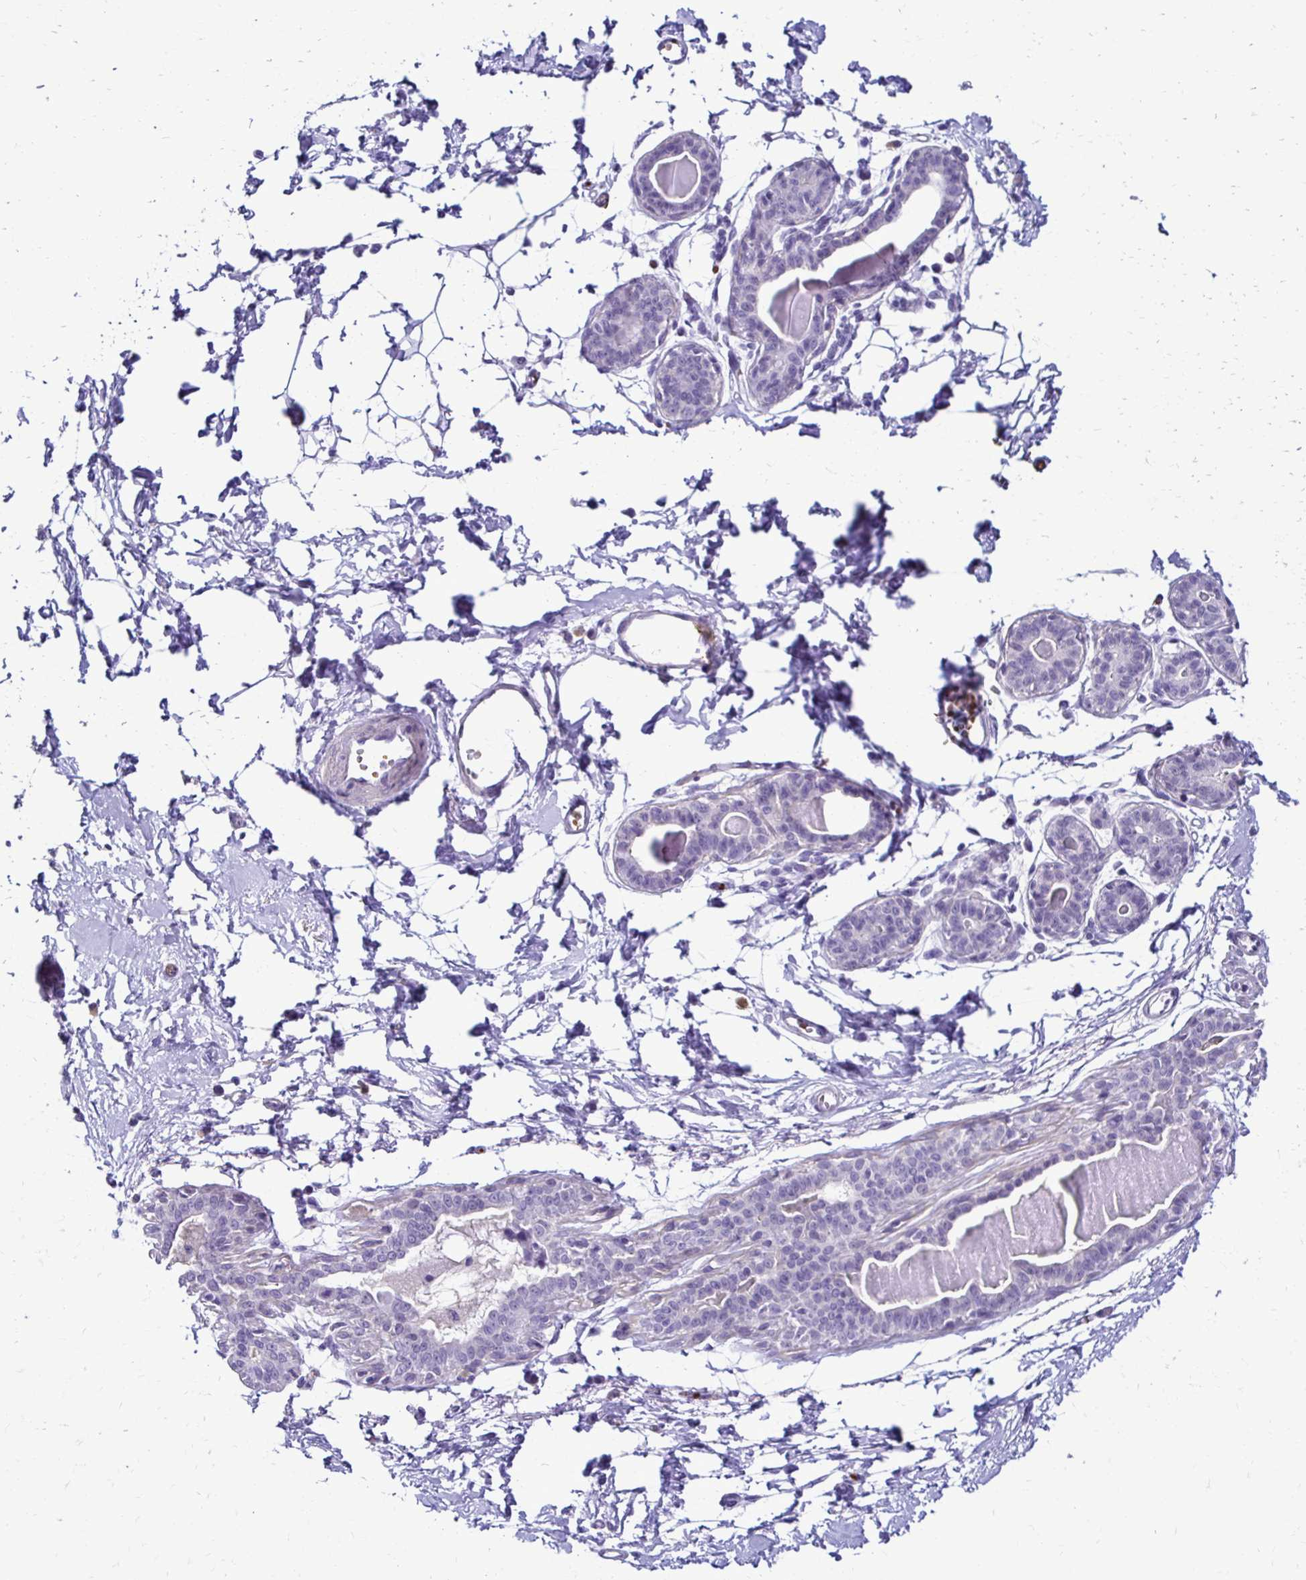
{"staining": {"intensity": "negative", "quantity": "none", "location": "none"}, "tissue": "breast", "cell_type": "Adipocytes", "image_type": "normal", "snomed": [{"axis": "morphology", "description": "Normal tissue, NOS"}, {"axis": "topography", "description": "Breast"}], "caption": "This is a photomicrograph of IHC staining of normal breast, which shows no positivity in adipocytes.", "gene": "RHBDL3", "patient": {"sex": "female", "age": 45}}